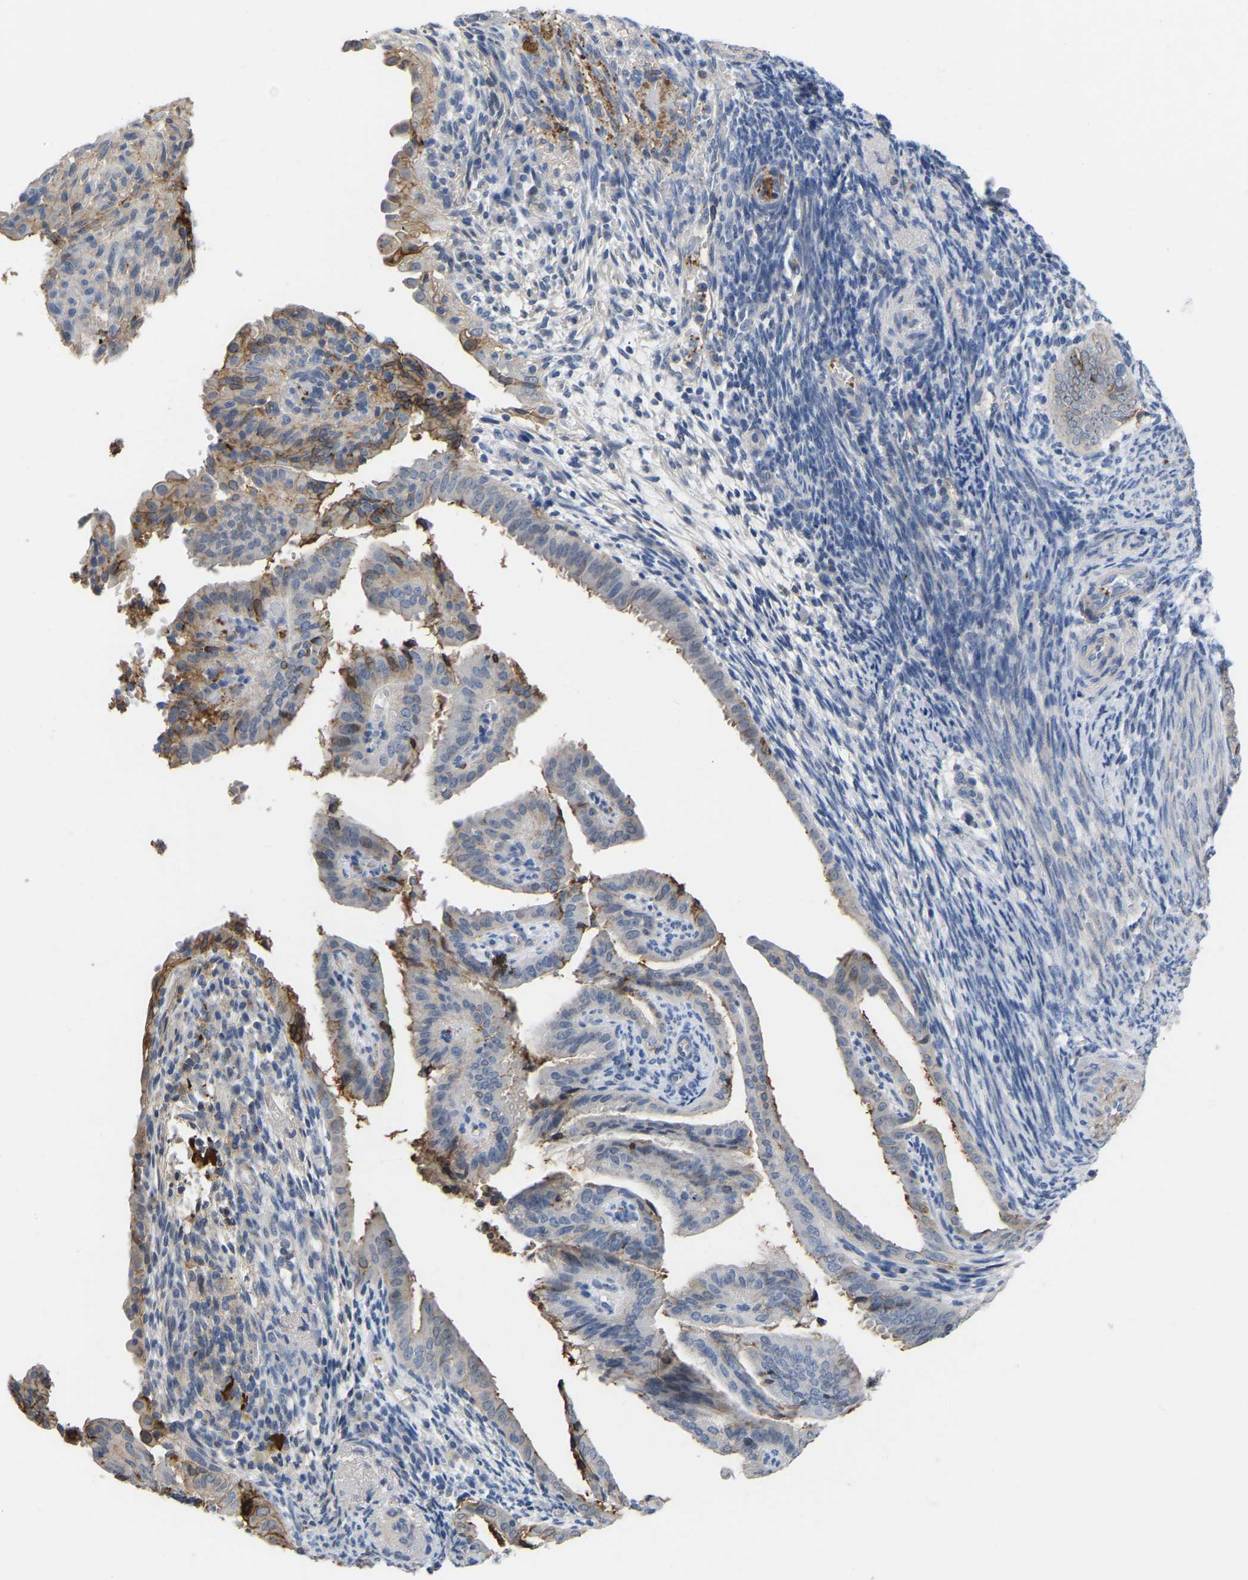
{"staining": {"intensity": "moderate", "quantity": "<25%", "location": "cytoplasmic/membranous"}, "tissue": "endometrial cancer", "cell_type": "Tumor cells", "image_type": "cancer", "snomed": [{"axis": "morphology", "description": "Adenocarcinoma, NOS"}, {"axis": "topography", "description": "Endometrium"}], "caption": "Endometrial cancer tissue demonstrates moderate cytoplasmic/membranous staining in approximately <25% of tumor cells", "gene": "ZNF449", "patient": {"sex": "female", "age": 58}}